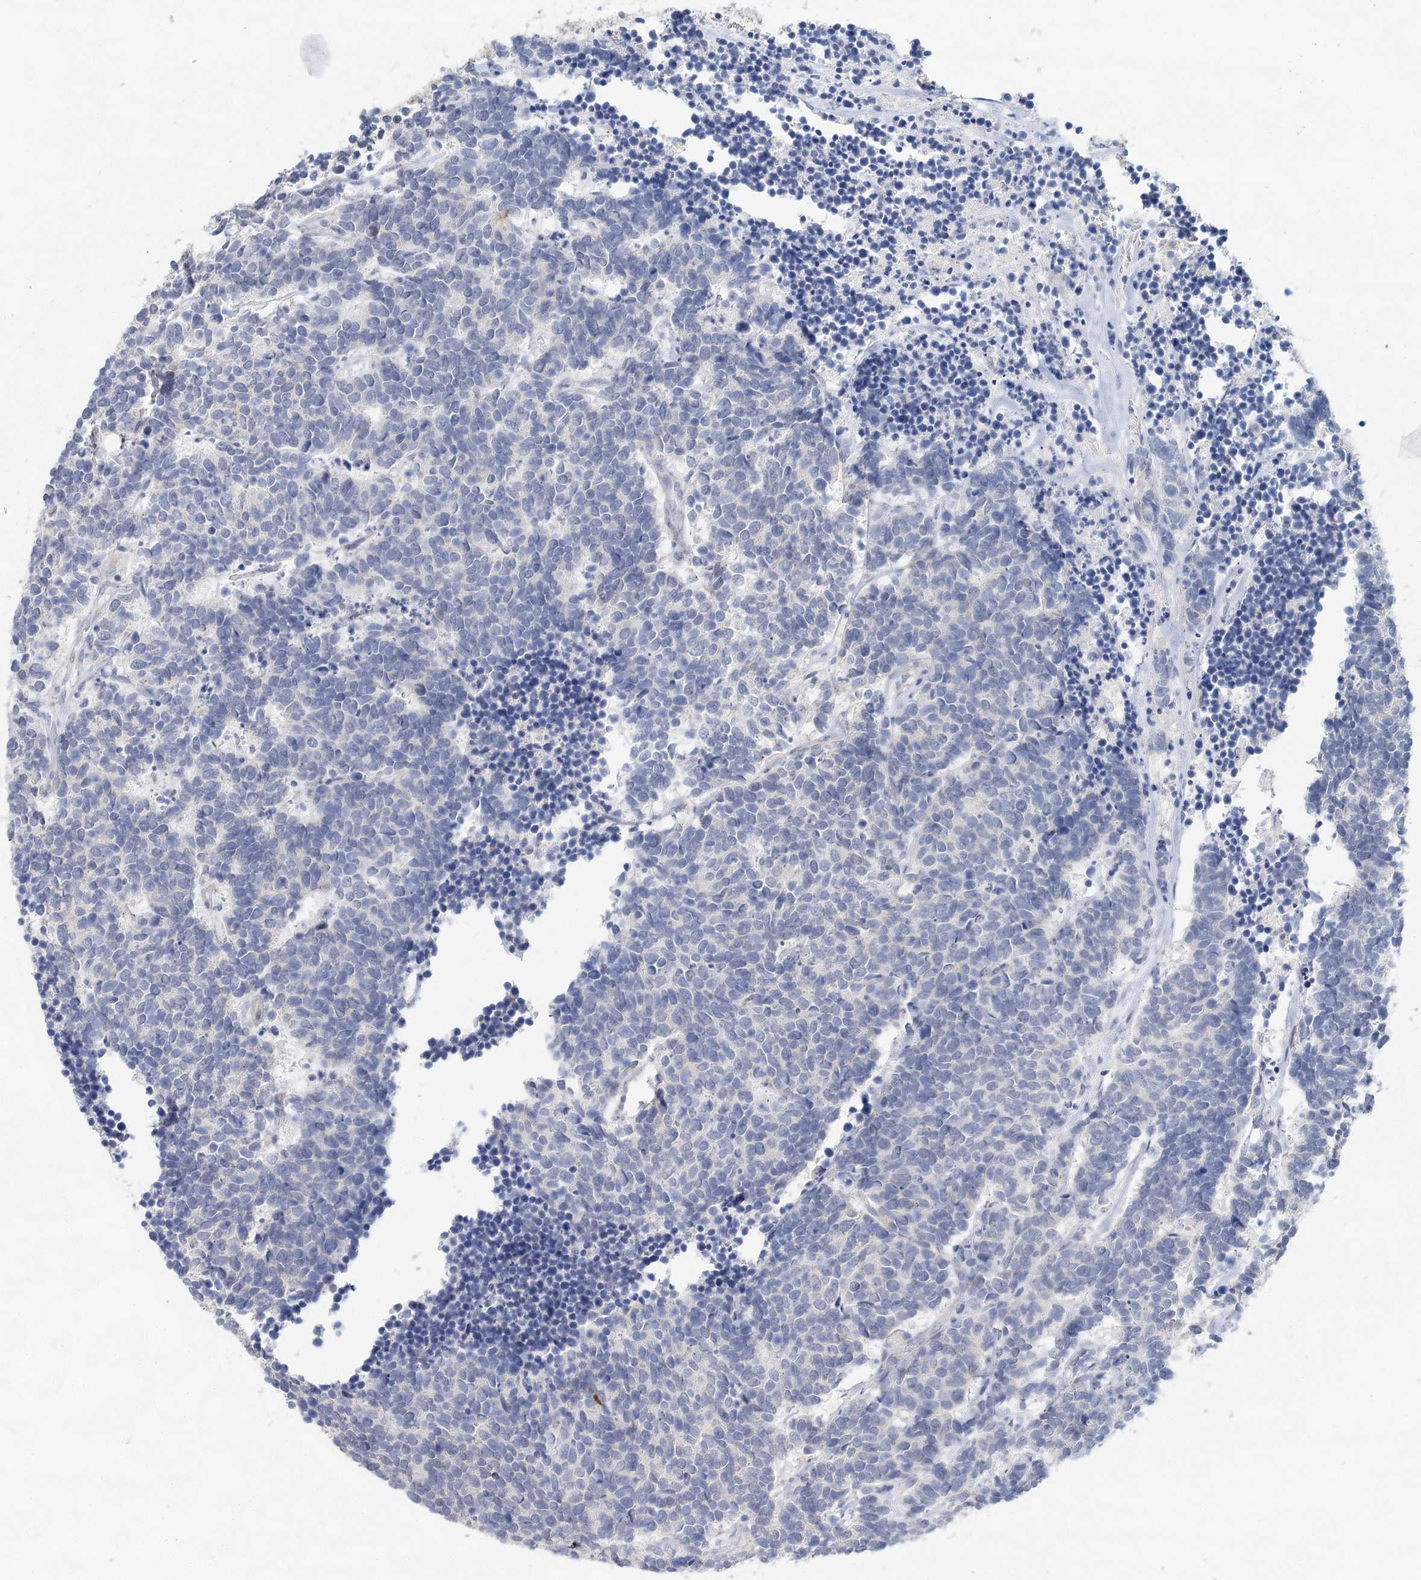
{"staining": {"intensity": "negative", "quantity": "none", "location": "none"}, "tissue": "carcinoid", "cell_type": "Tumor cells", "image_type": "cancer", "snomed": [{"axis": "morphology", "description": "Carcinoma, NOS"}, {"axis": "morphology", "description": "Carcinoid, malignant, NOS"}, {"axis": "topography", "description": "Urinary bladder"}], "caption": "Immunohistochemical staining of carcinoma exhibits no significant positivity in tumor cells.", "gene": "SLC19A3", "patient": {"sex": "male", "age": 57}}